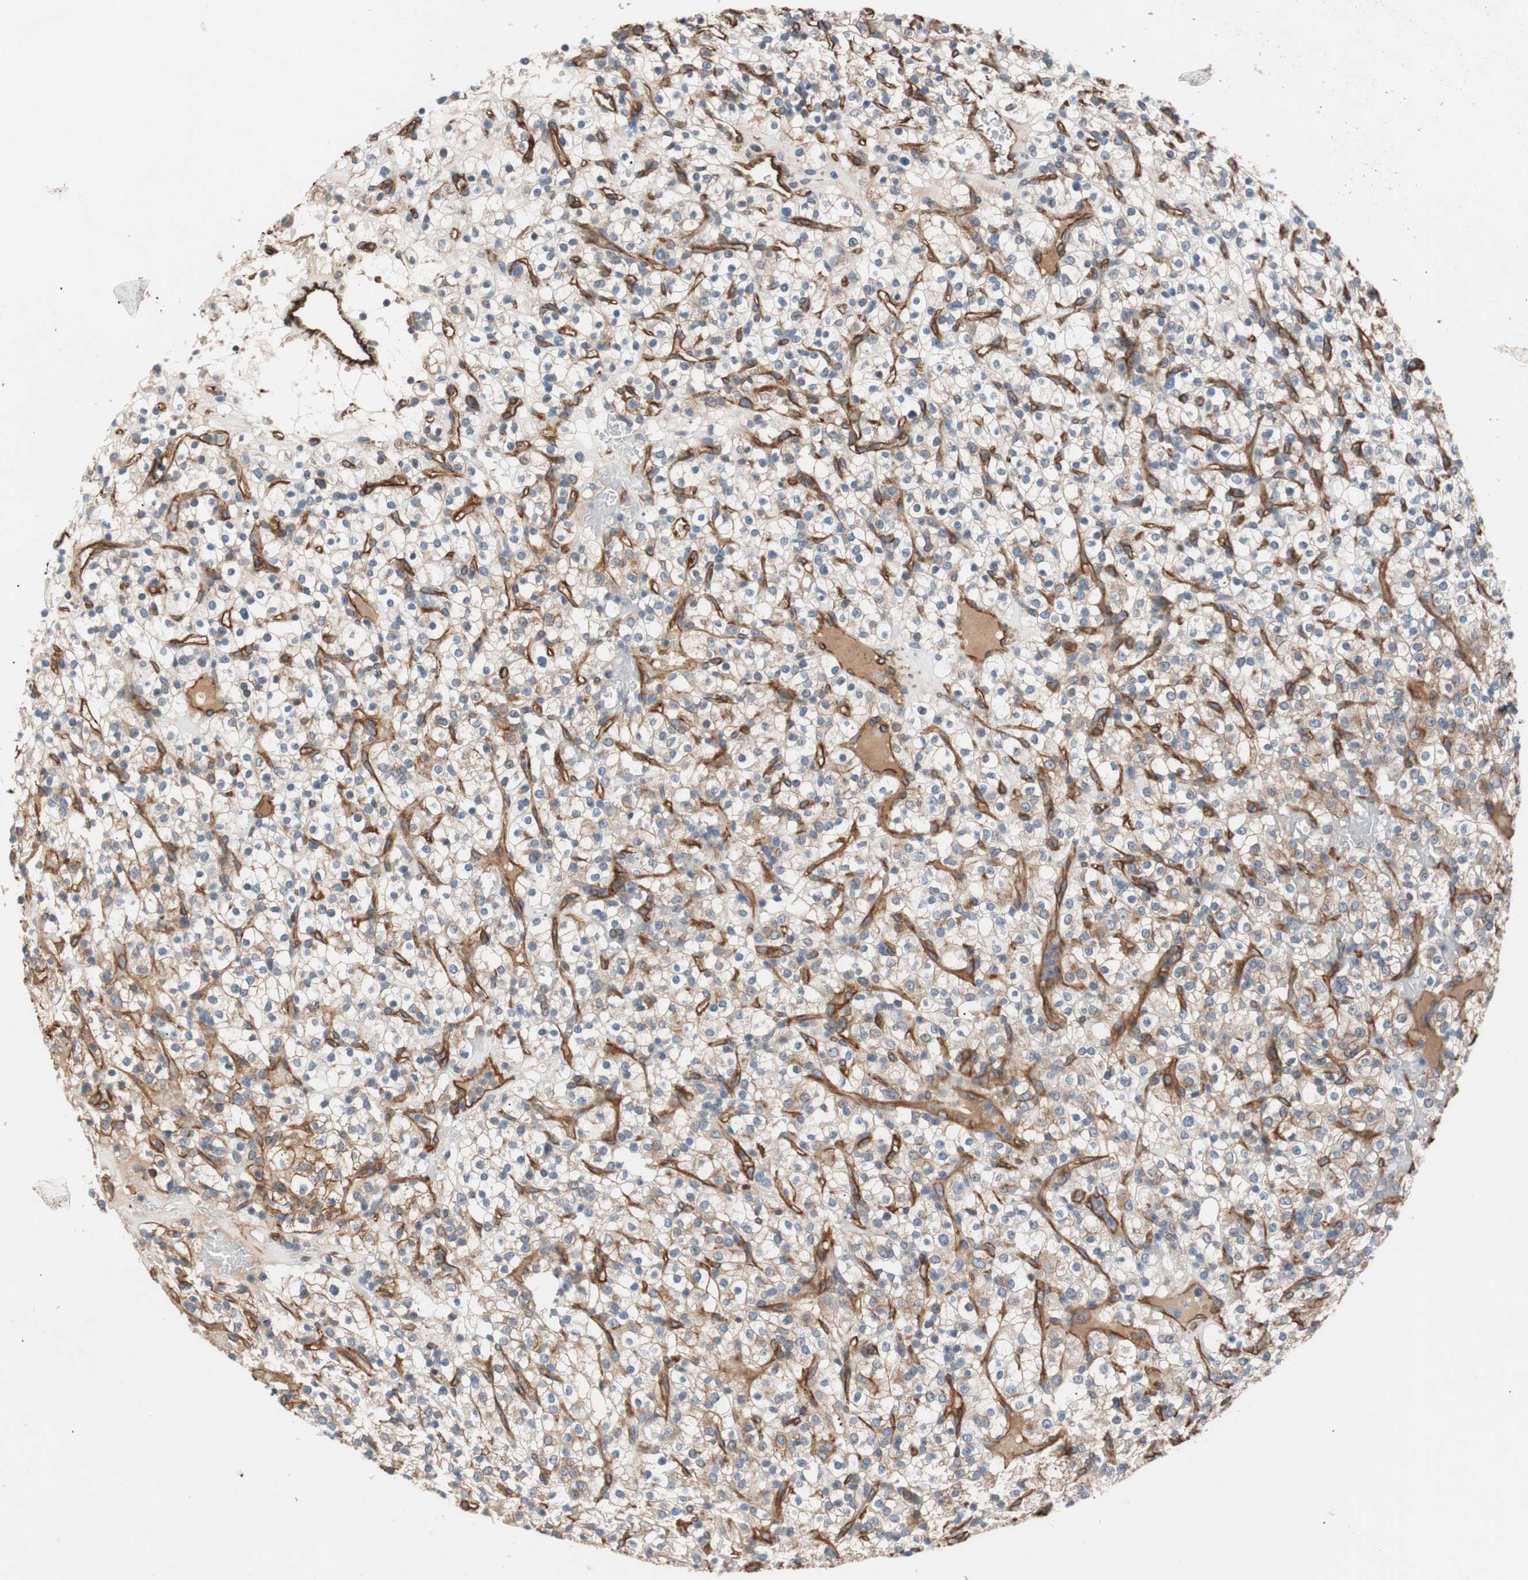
{"staining": {"intensity": "weak", "quantity": "<25%", "location": "cytoplasmic/membranous"}, "tissue": "renal cancer", "cell_type": "Tumor cells", "image_type": "cancer", "snomed": [{"axis": "morphology", "description": "Normal tissue, NOS"}, {"axis": "morphology", "description": "Adenocarcinoma, NOS"}, {"axis": "topography", "description": "Kidney"}], "caption": "There is no significant expression in tumor cells of renal cancer.", "gene": "SPINT1", "patient": {"sex": "female", "age": 72}}